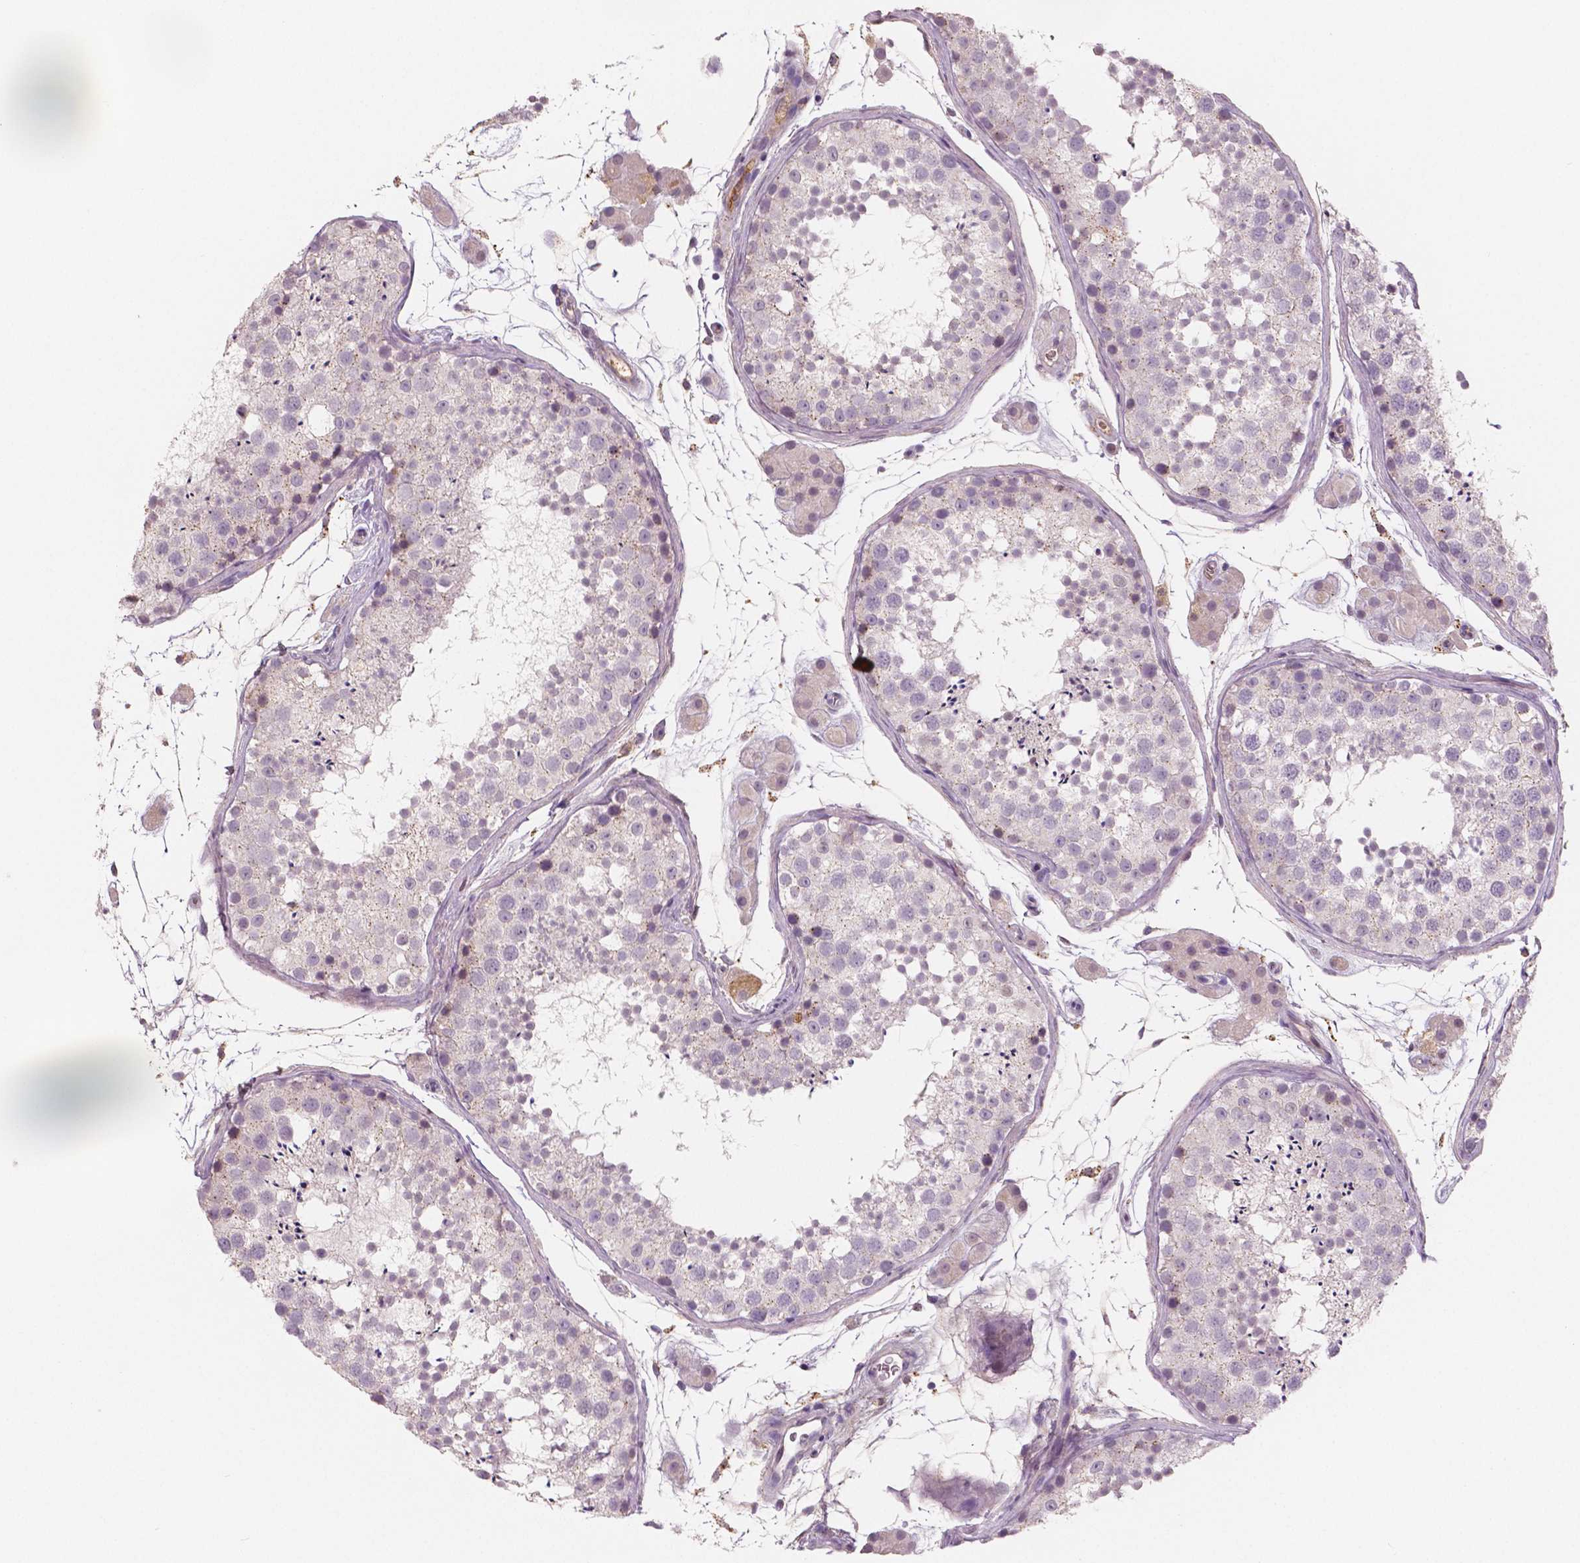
{"staining": {"intensity": "negative", "quantity": "none", "location": "none"}, "tissue": "testis", "cell_type": "Cells in seminiferous ducts", "image_type": "normal", "snomed": [{"axis": "morphology", "description": "Normal tissue, NOS"}, {"axis": "topography", "description": "Testis"}], "caption": "High power microscopy photomicrograph of an immunohistochemistry photomicrograph of unremarkable testis, revealing no significant expression in cells in seminiferous ducts.", "gene": "APOA4", "patient": {"sex": "male", "age": 41}}